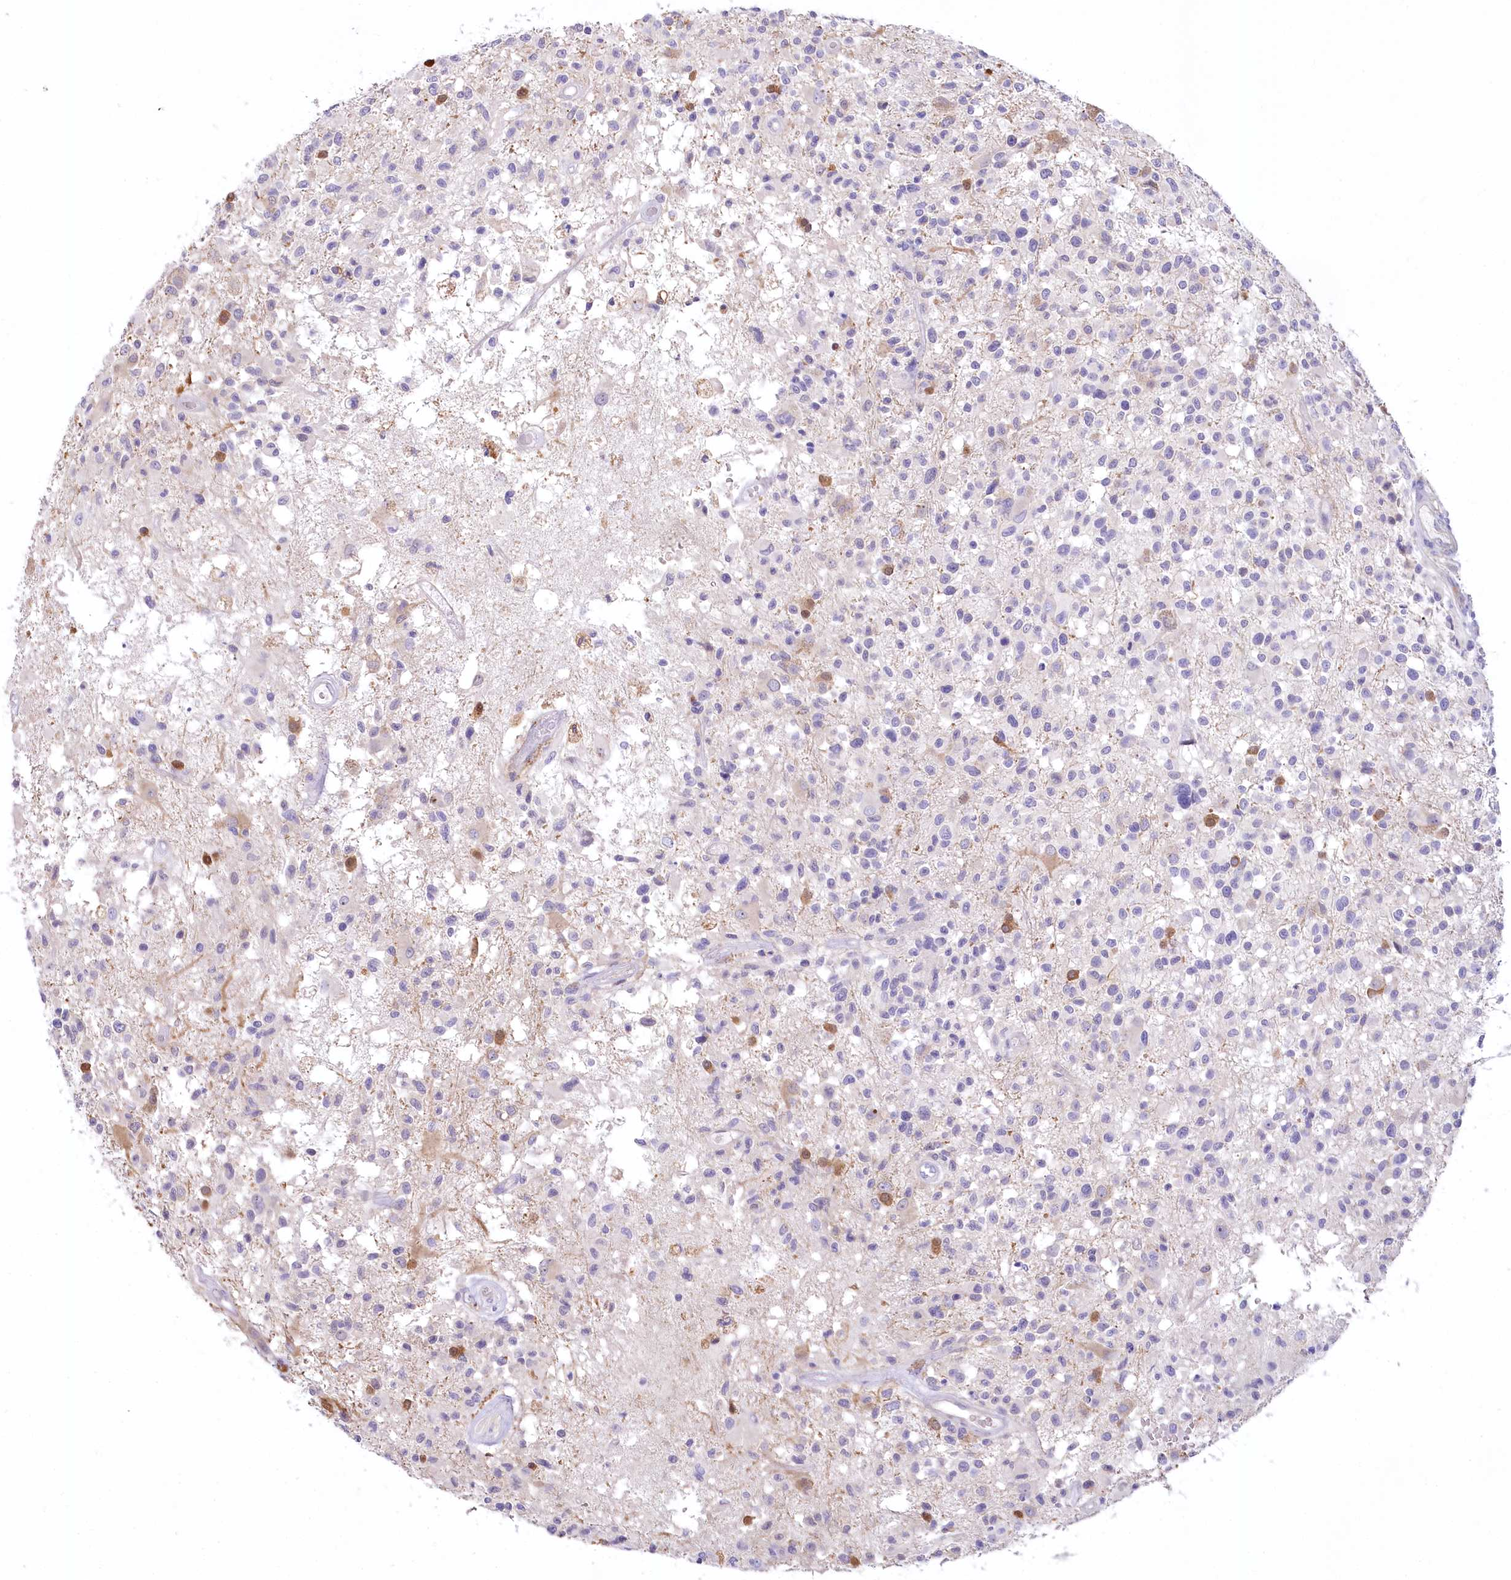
{"staining": {"intensity": "moderate", "quantity": "<25%", "location": "cytoplasmic/membranous,nuclear"}, "tissue": "glioma", "cell_type": "Tumor cells", "image_type": "cancer", "snomed": [{"axis": "morphology", "description": "Glioma, malignant, High grade"}, {"axis": "morphology", "description": "Glioblastoma, NOS"}, {"axis": "topography", "description": "Brain"}], "caption": "Immunohistochemical staining of human glioma exhibits low levels of moderate cytoplasmic/membranous and nuclear protein positivity in approximately <25% of tumor cells. (DAB IHC, brown staining for protein, blue staining for nuclei).", "gene": "MYOZ1", "patient": {"sex": "male", "age": 60}}